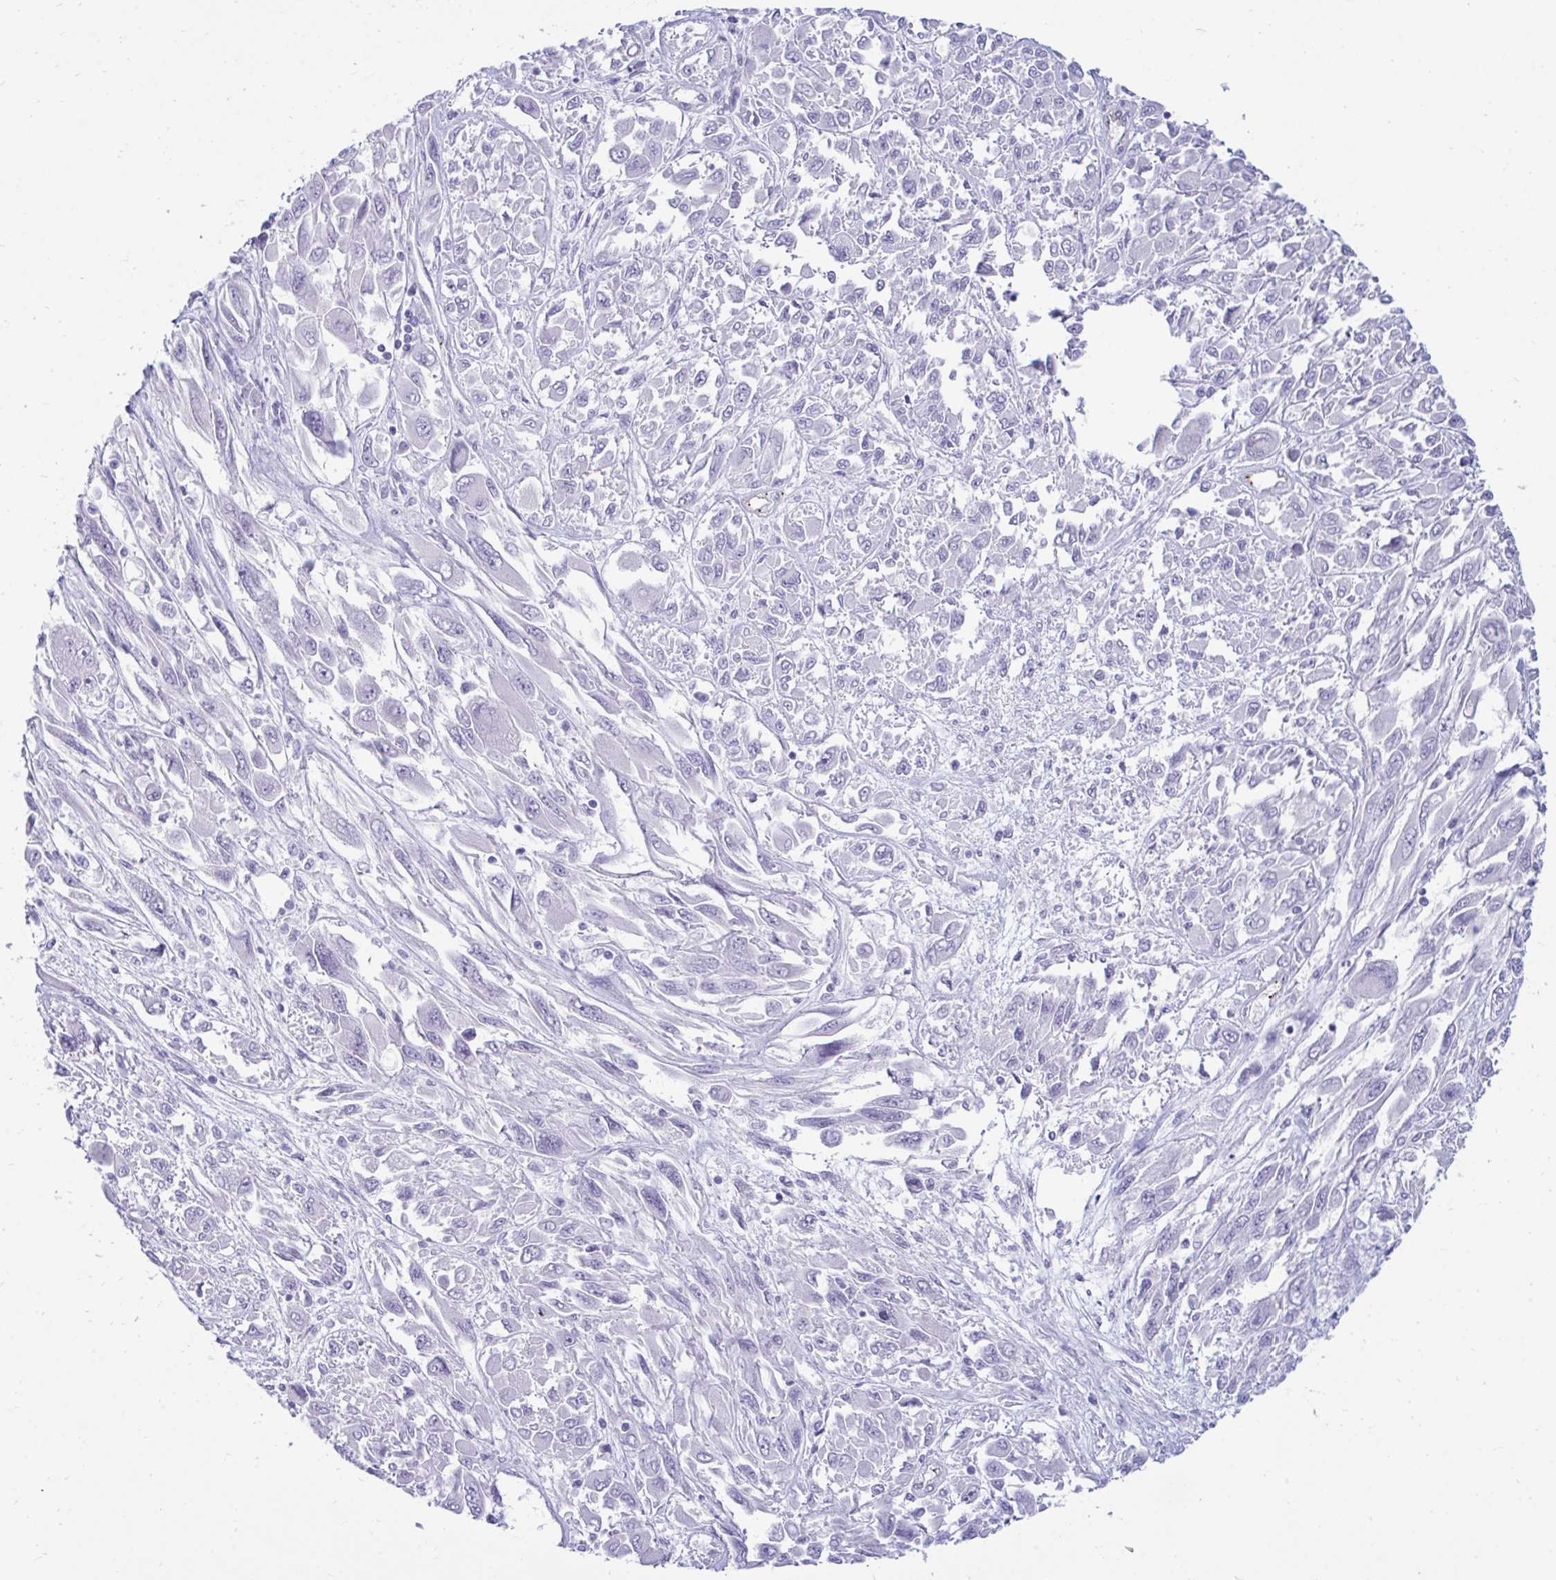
{"staining": {"intensity": "negative", "quantity": "none", "location": "none"}, "tissue": "melanoma", "cell_type": "Tumor cells", "image_type": "cancer", "snomed": [{"axis": "morphology", "description": "Malignant melanoma, NOS"}, {"axis": "topography", "description": "Skin"}], "caption": "Immunohistochemical staining of malignant melanoma reveals no significant positivity in tumor cells. (Immunohistochemistry, brightfield microscopy, high magnification).", "gene": "UBL3", "patient": {"sex": "female", "age": 91}}